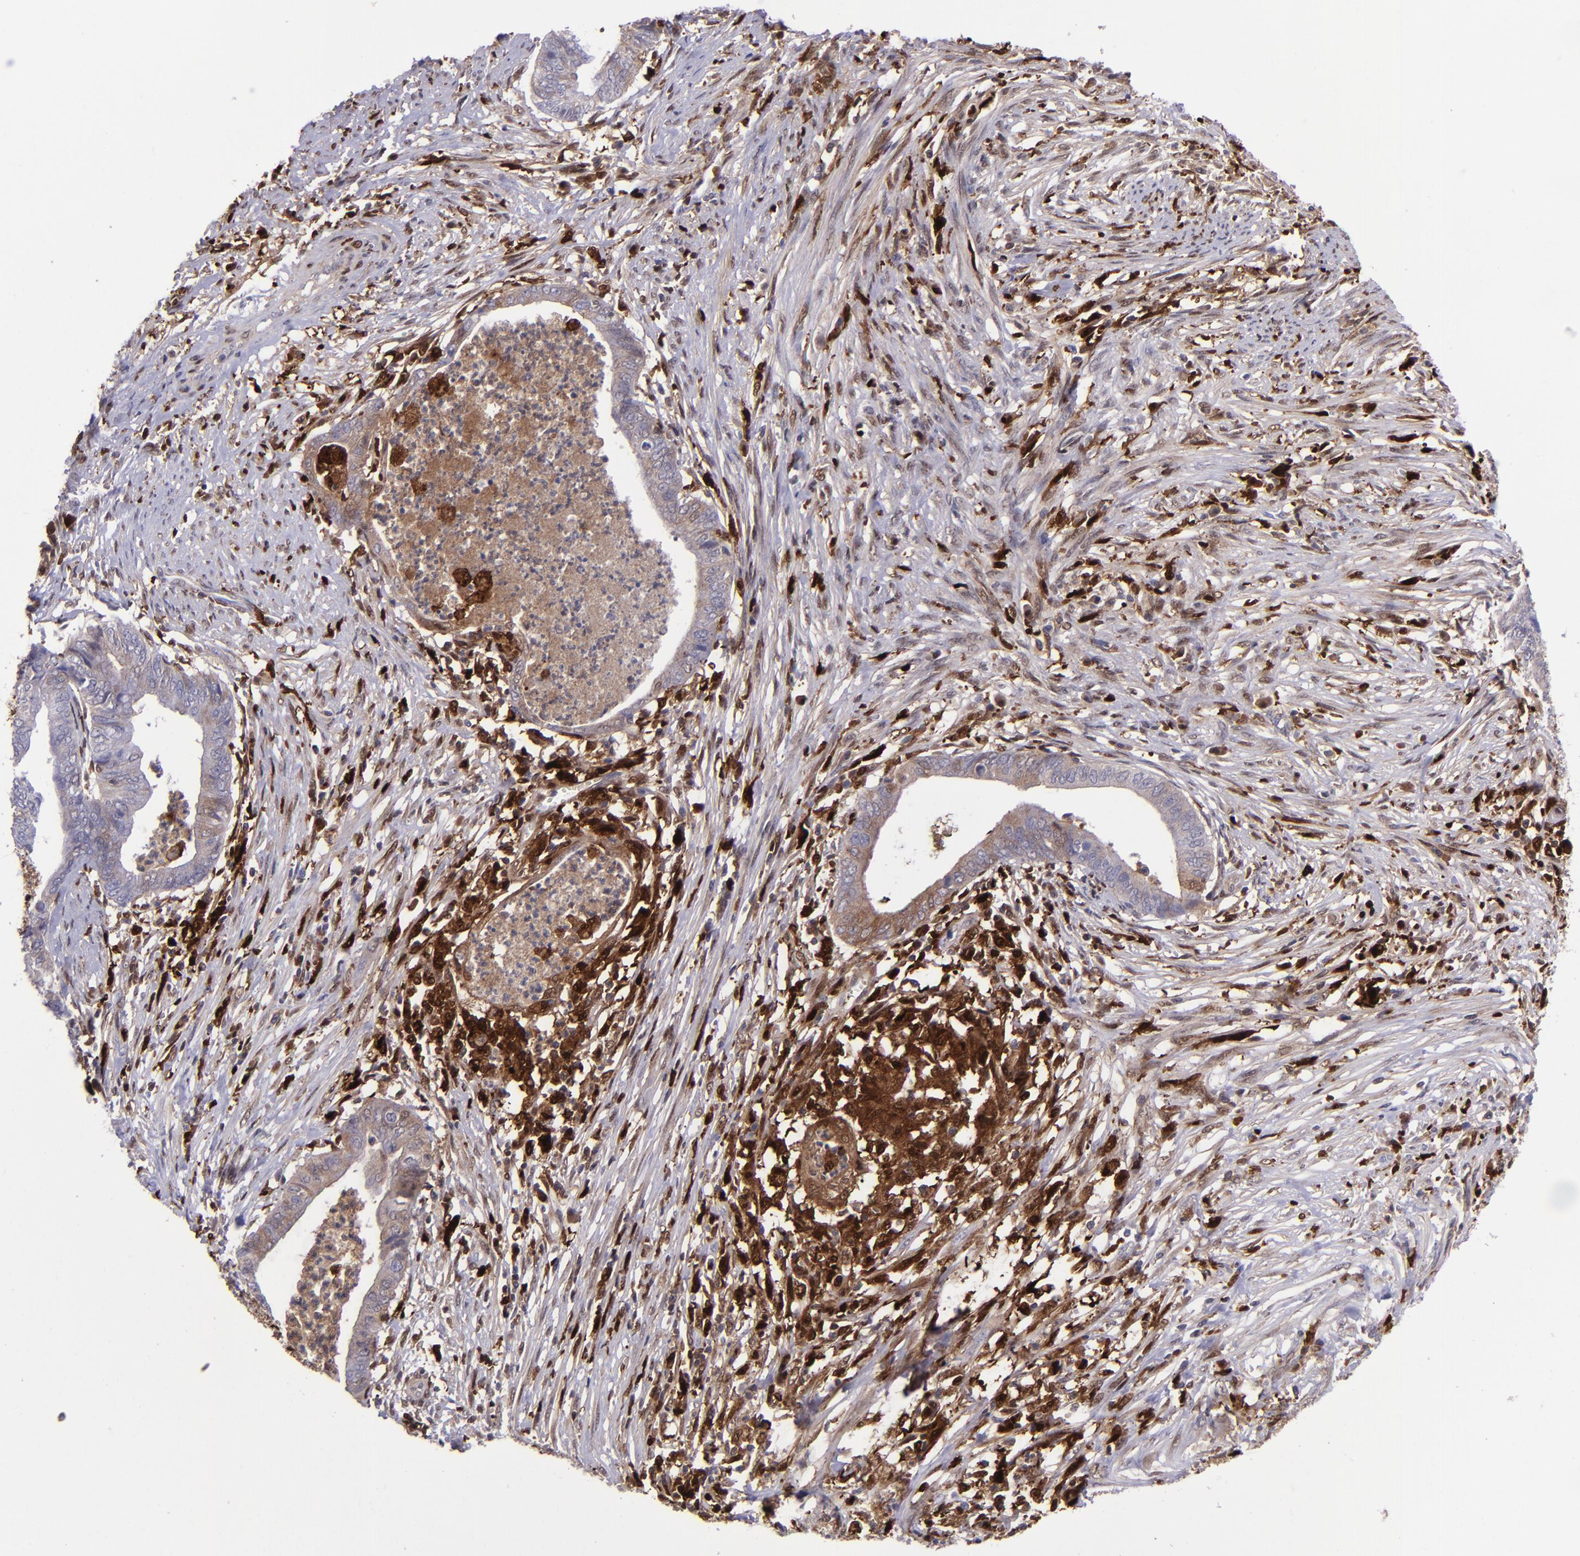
{"staining": {"intensity": "weak", "quantity": ">75%", "location": "cytoplasmic/membranous"}, "tissue": "endometrial cancer", "cell_type": "Tumor cells", "image_type": "cancer", "snomed": [{"axis": "morphology", "description": "Necrosis, NOS"}, {"axis": "morphology", "description": "Adenocarcinoma, NOS"}, {"axis": "topography", "description": "Endometrium"}], "caption": "An immunohistochemistry (IHC) micrograph of tumor tissue is shown. Protein staining in brown highlights weak cytoplasmic/membranous positivity in adenocarcinoma (endometrial) within tumor cells.", "gene": "TYMP", "patient": {"sex": "female", "age": 79}}